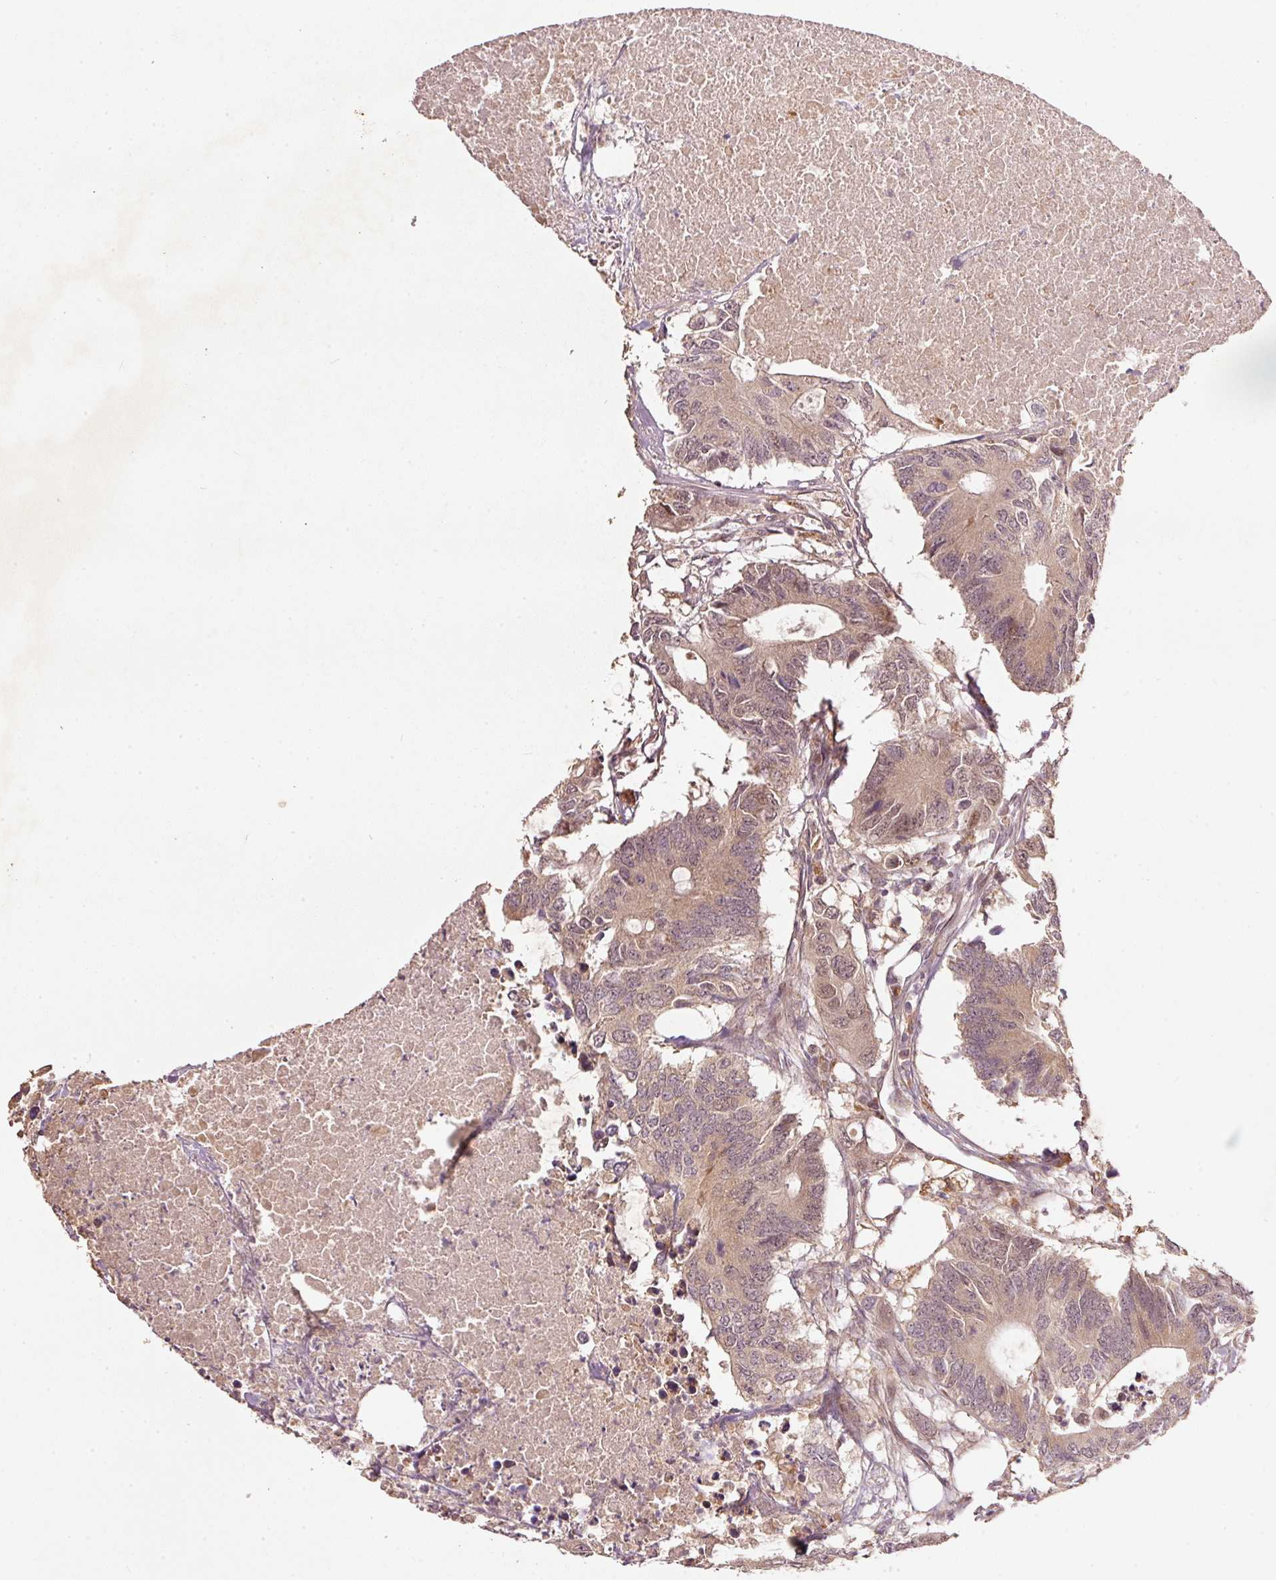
{"staining": {"intensity": "weak", "quantity": "25%-75%", "location": "cytoplasmic/membranous,nuclear"}, "tissue": "colorectal cancer", "cell_type": "Tumor cells", "image_type": "cancer", "snomed": [{"axis": "morphology", "description": "Adenocarcinoma, NOS"}, {"axis": "topography", "description": "Colon"}], "caption": "IHC histopathology image of neoplastic tissue: human colorectal adenocarcinoma stained using immunohistochemistry (IHC) reveals low levels of weak protein expression localized specifically in the cytoplasmic/membranous and nuclear of tumor cells, appearing as a cytoplasmic/membranous and nuclear brown color.", "gene": "PCDHB1", "patient": {"sex": "male", "age": 71}}